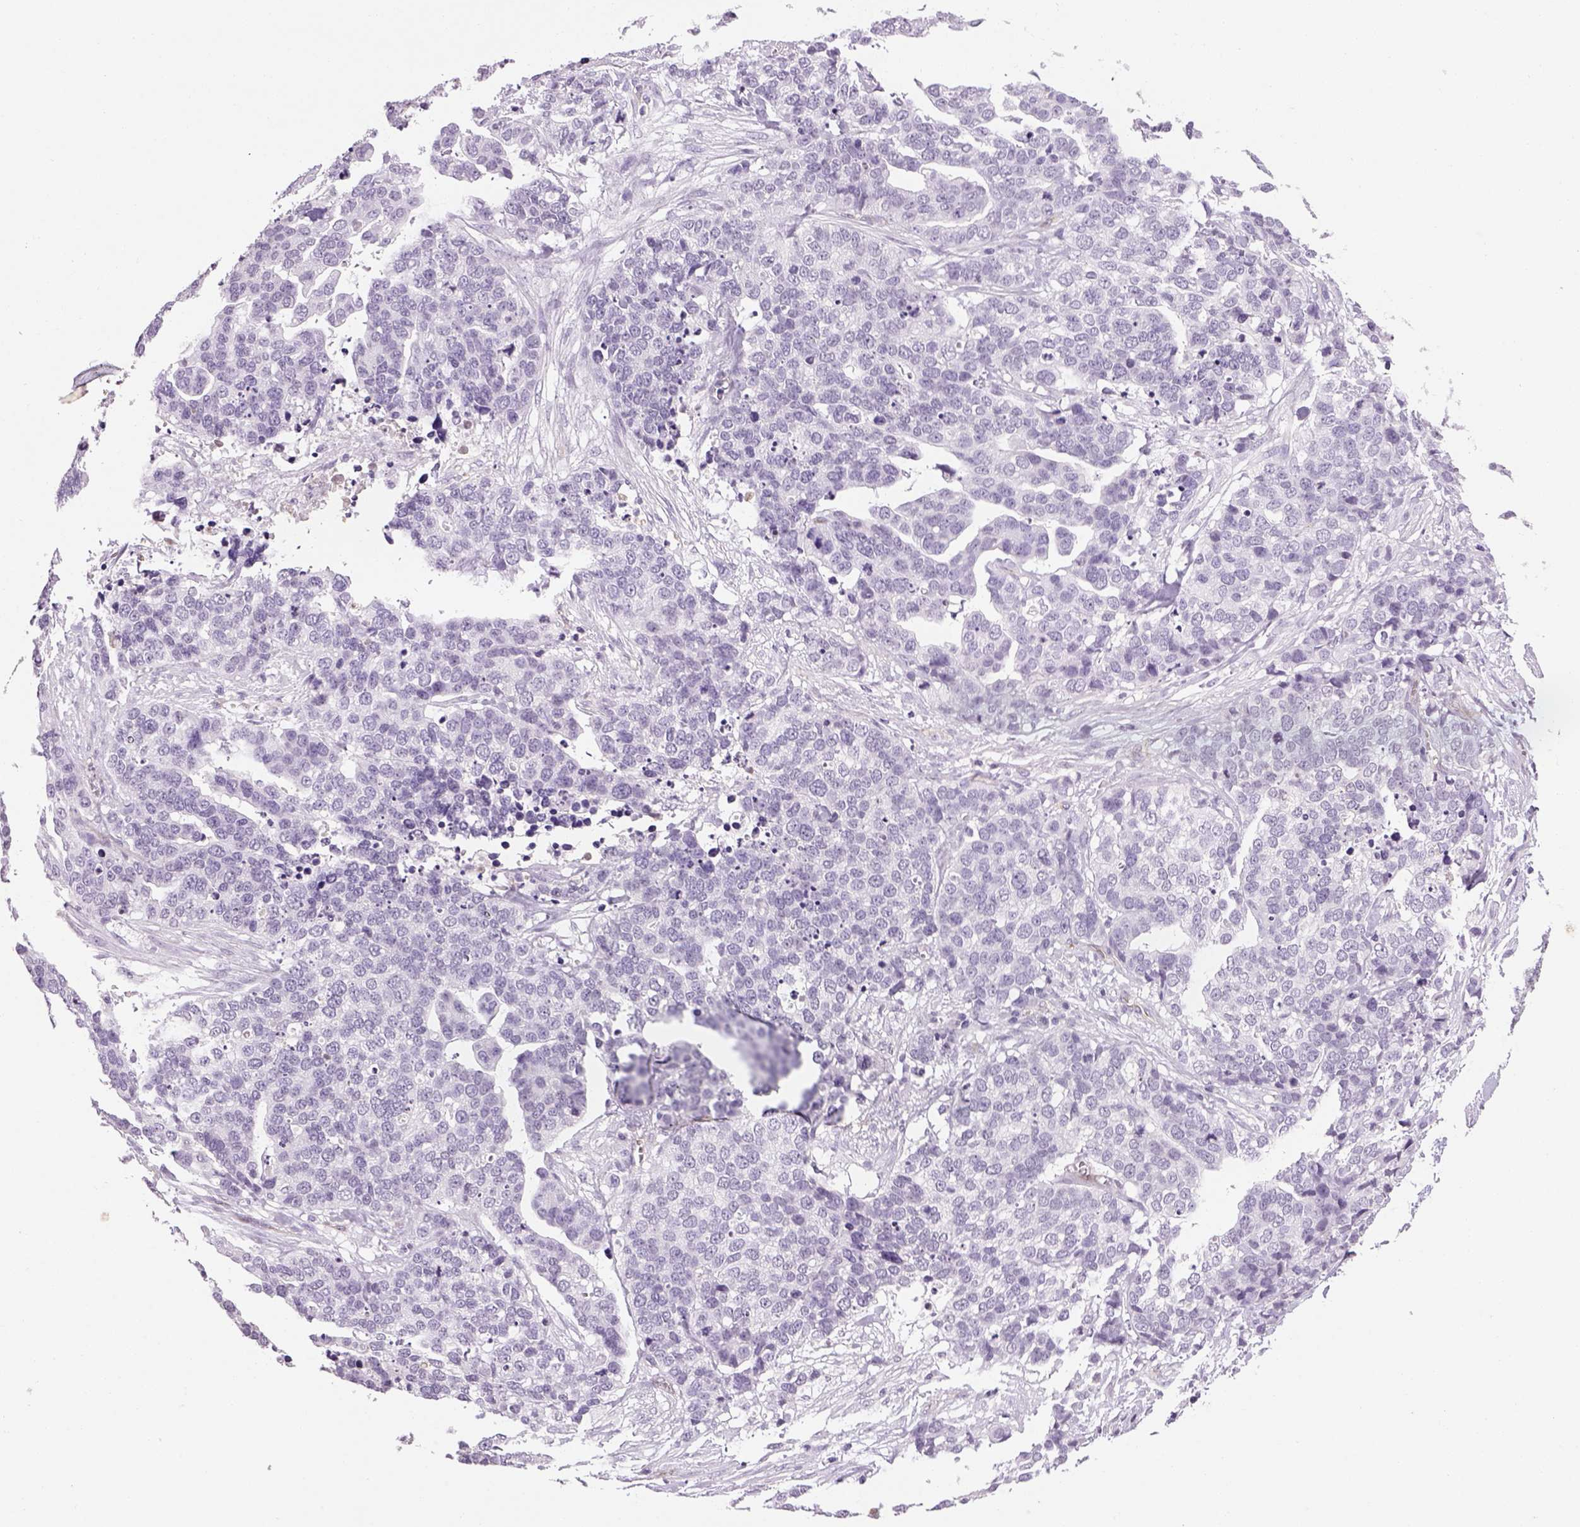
{"staining": {"intensity": "negative", "quantity": "none", "location": "none"}, "tissue": "ovarian cancer", "cell_type": "Tumor cells", "image_type": "cancer", "snomed": [{"axis": "morphology", "description": "Carcinoma, endometroid"}, {"axis": "topography", "description": "Ovary"}], "caption": "An image of human ovarian cancer (endometroid carcinoma) is negative for staining in tumor cells.", "gene": "PRRT1", "patient": {"sex": "female", "age": 65}}